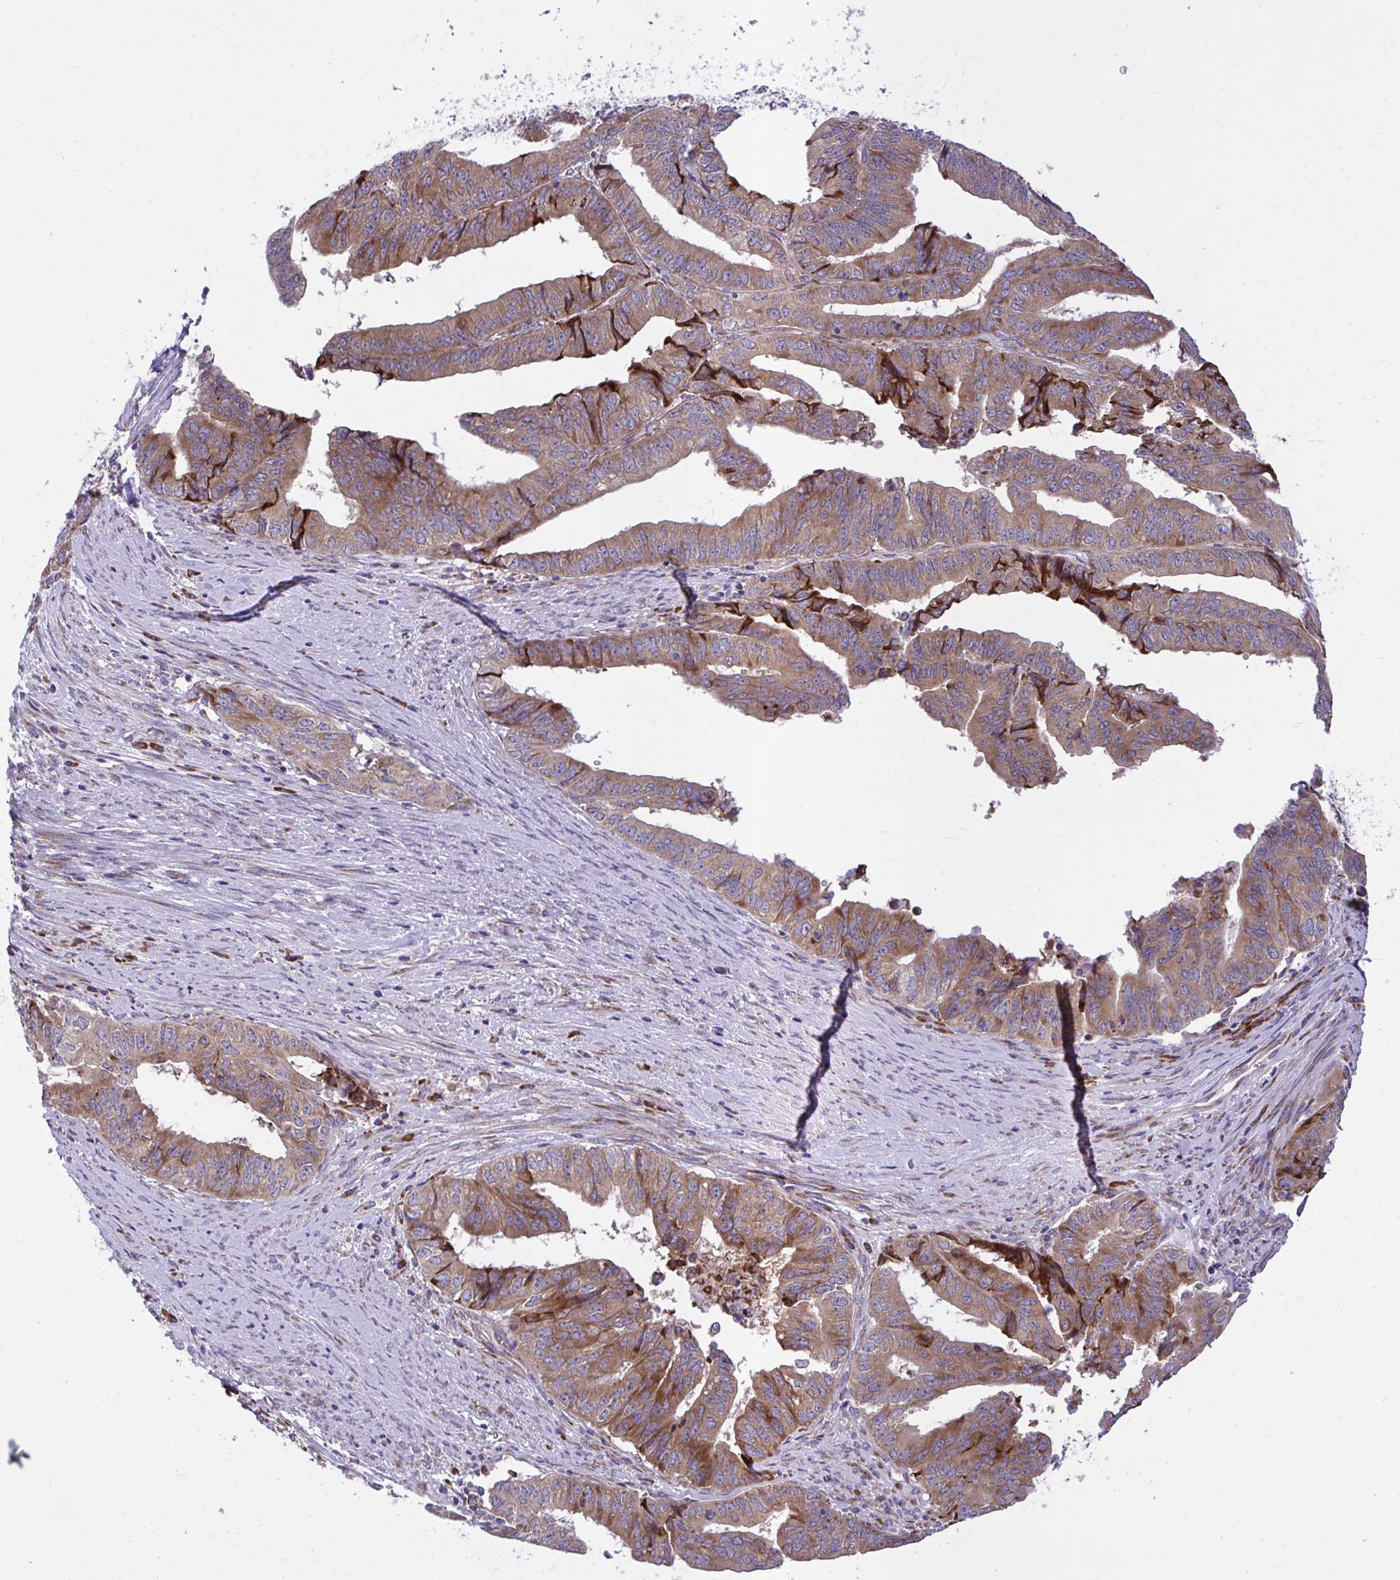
{"staining": {"intensity": "moderate", "quantity": ">75%", "location": "cytoplasmic/membranous"}, "tissue": "endometrial cancer", "cell_type": "Tumor cells", "image_type": "cancer", "snomed": [{"axis": "morphology", "description": "Adenocarcinoma, NOS"}, {"axis": "topography", "description": "Endometrium"}], "caption": "Endometrial cancer stained with a brown dye demonstrates moderate cytoplasmic/membranous positive staining in about >75% of tumor cells.", "gene": "RPS15", "patient": {"sex": "female", "age": 65}}